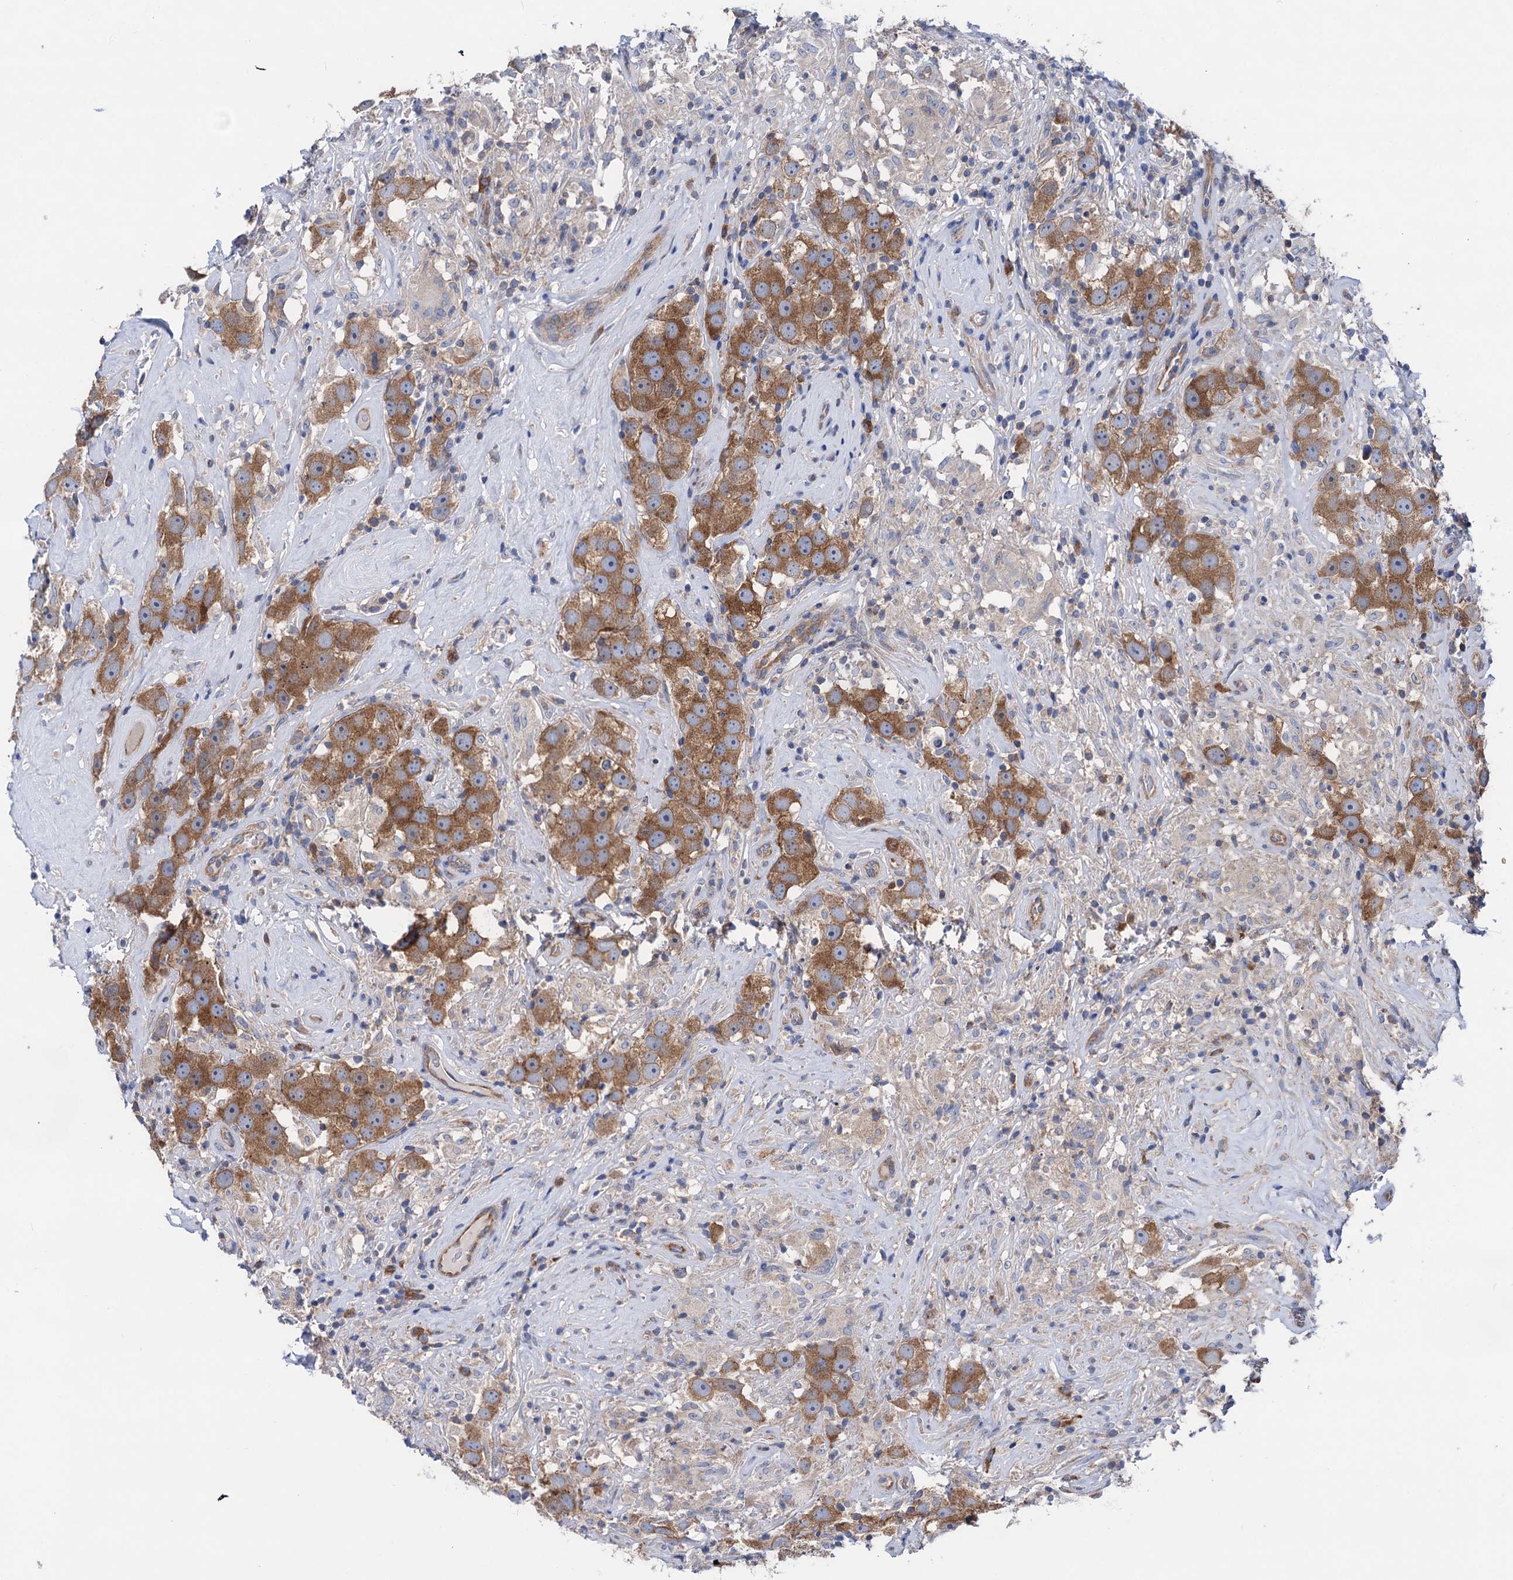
{"staining": {"intensity": "moderate", "quantity": ">75%", "location": "cytoplasmic/membranous"}, "tissue": "testis cancer", "cell_type": "Tumor cells", "image_type": "cancer", "snomed": [{"axis": "morphology", "description": "Seminoma, NOS"}, {"axis": "topography", "description": "Testis"}], "caption": "IHC of testis seminoma displays medium levels of moderate cytoplasmic/membranous staining in about >75% of tumor cells.", "gene": "ZNRD2", "patient": {"sex": "male", "age": 49}}